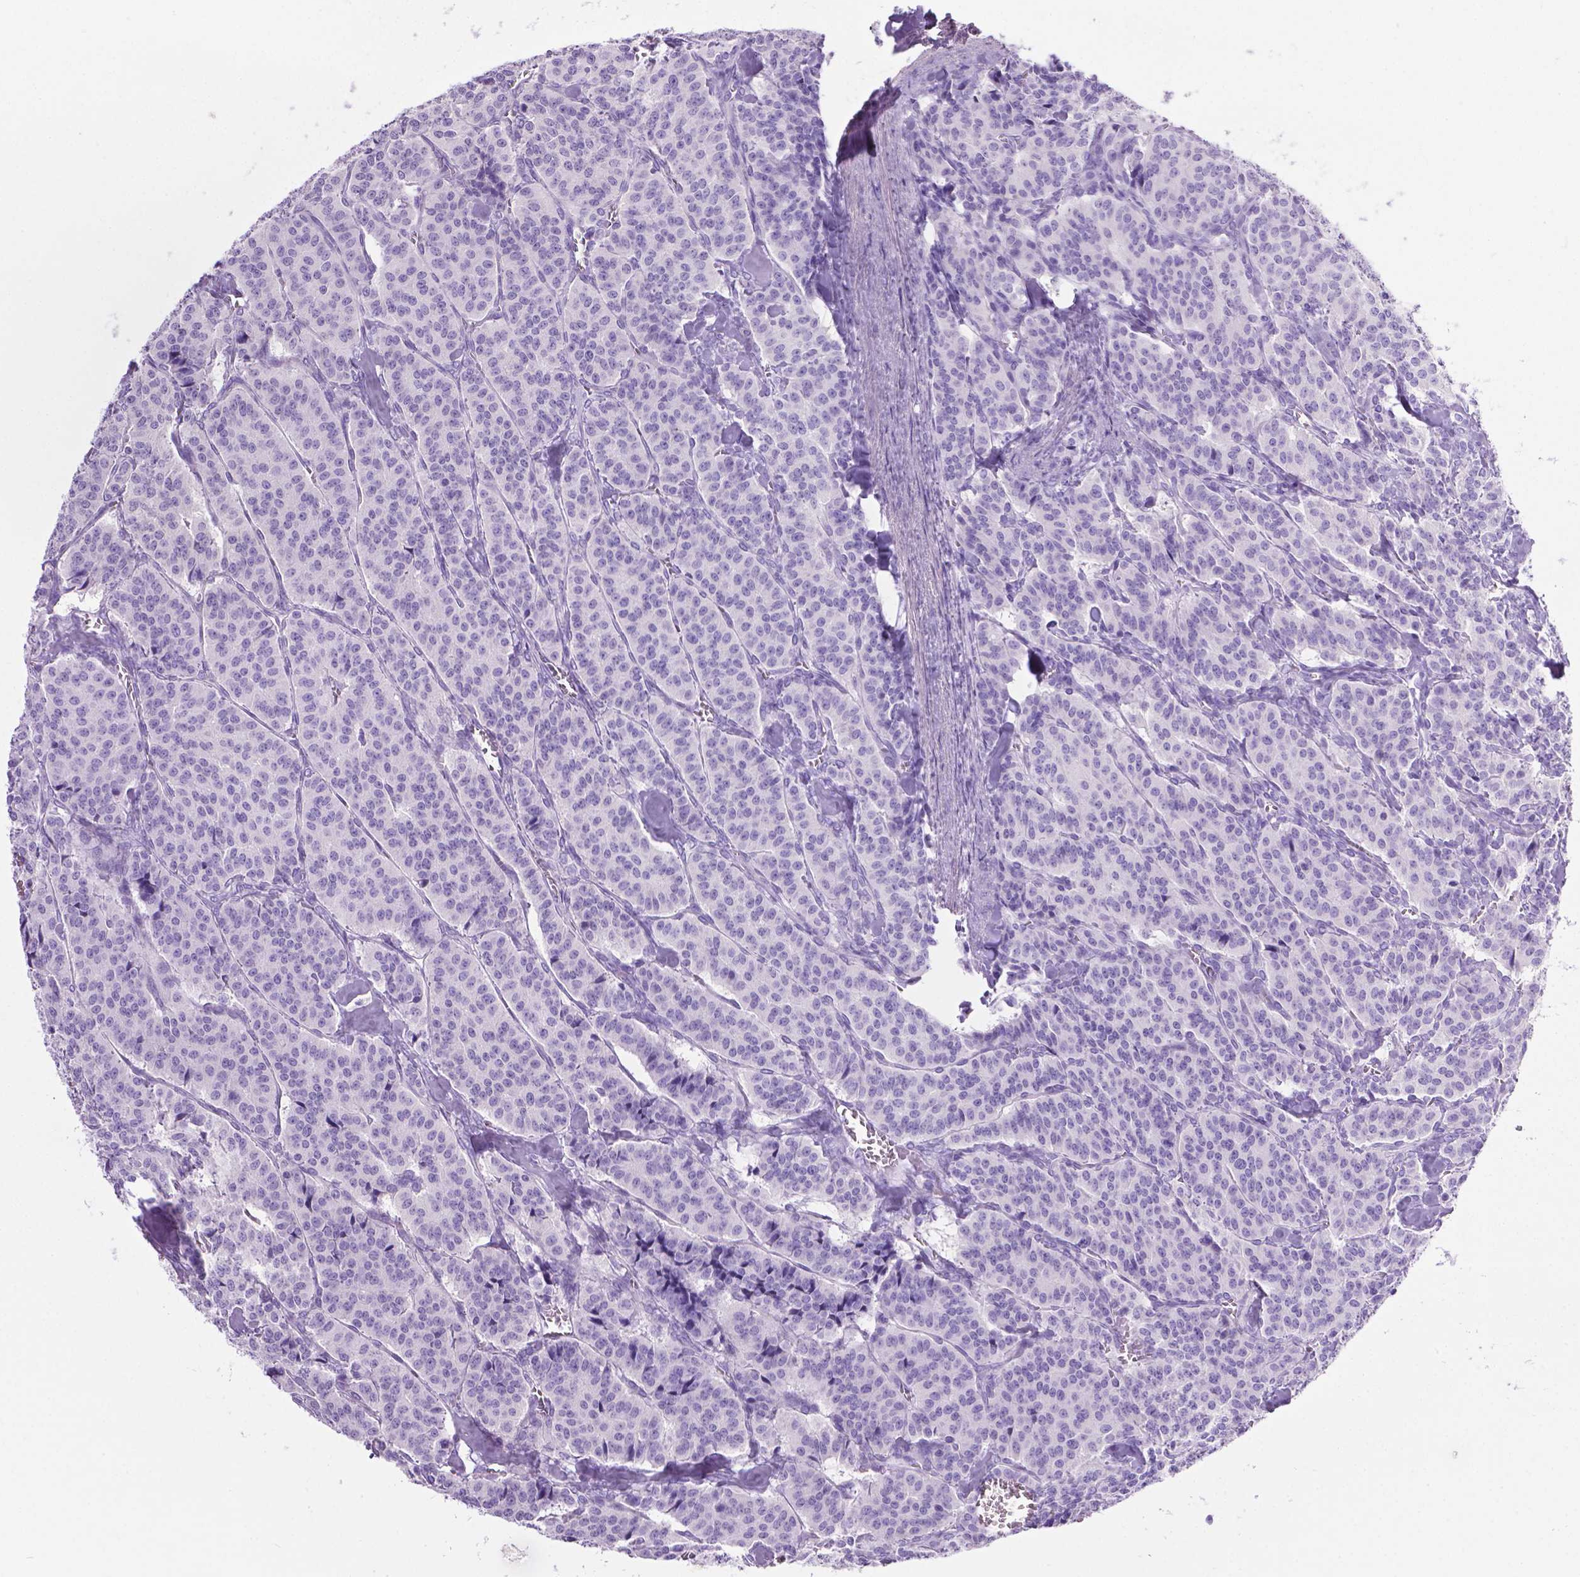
{"staining": {"intensity": "negative", "quantity": "none", "location": "none"}, "tissue": "carcinoid", "cell_type": "Tumor cells", "image_type": "cancer", "snomed": [{"axis": "morphology", "description": "Normal tissue, NOS"}, {"axis": "morphology", "description": "Carcinoid, malignant, NOS"}, {"axis": "topography", "description": "Lung"}], "caption": "A photomicrograph of human carcinoid (malignant) is negative for staining in tumor cells.", "gene": "LELP1", "patient": {"sex": "female", "age": 46}}